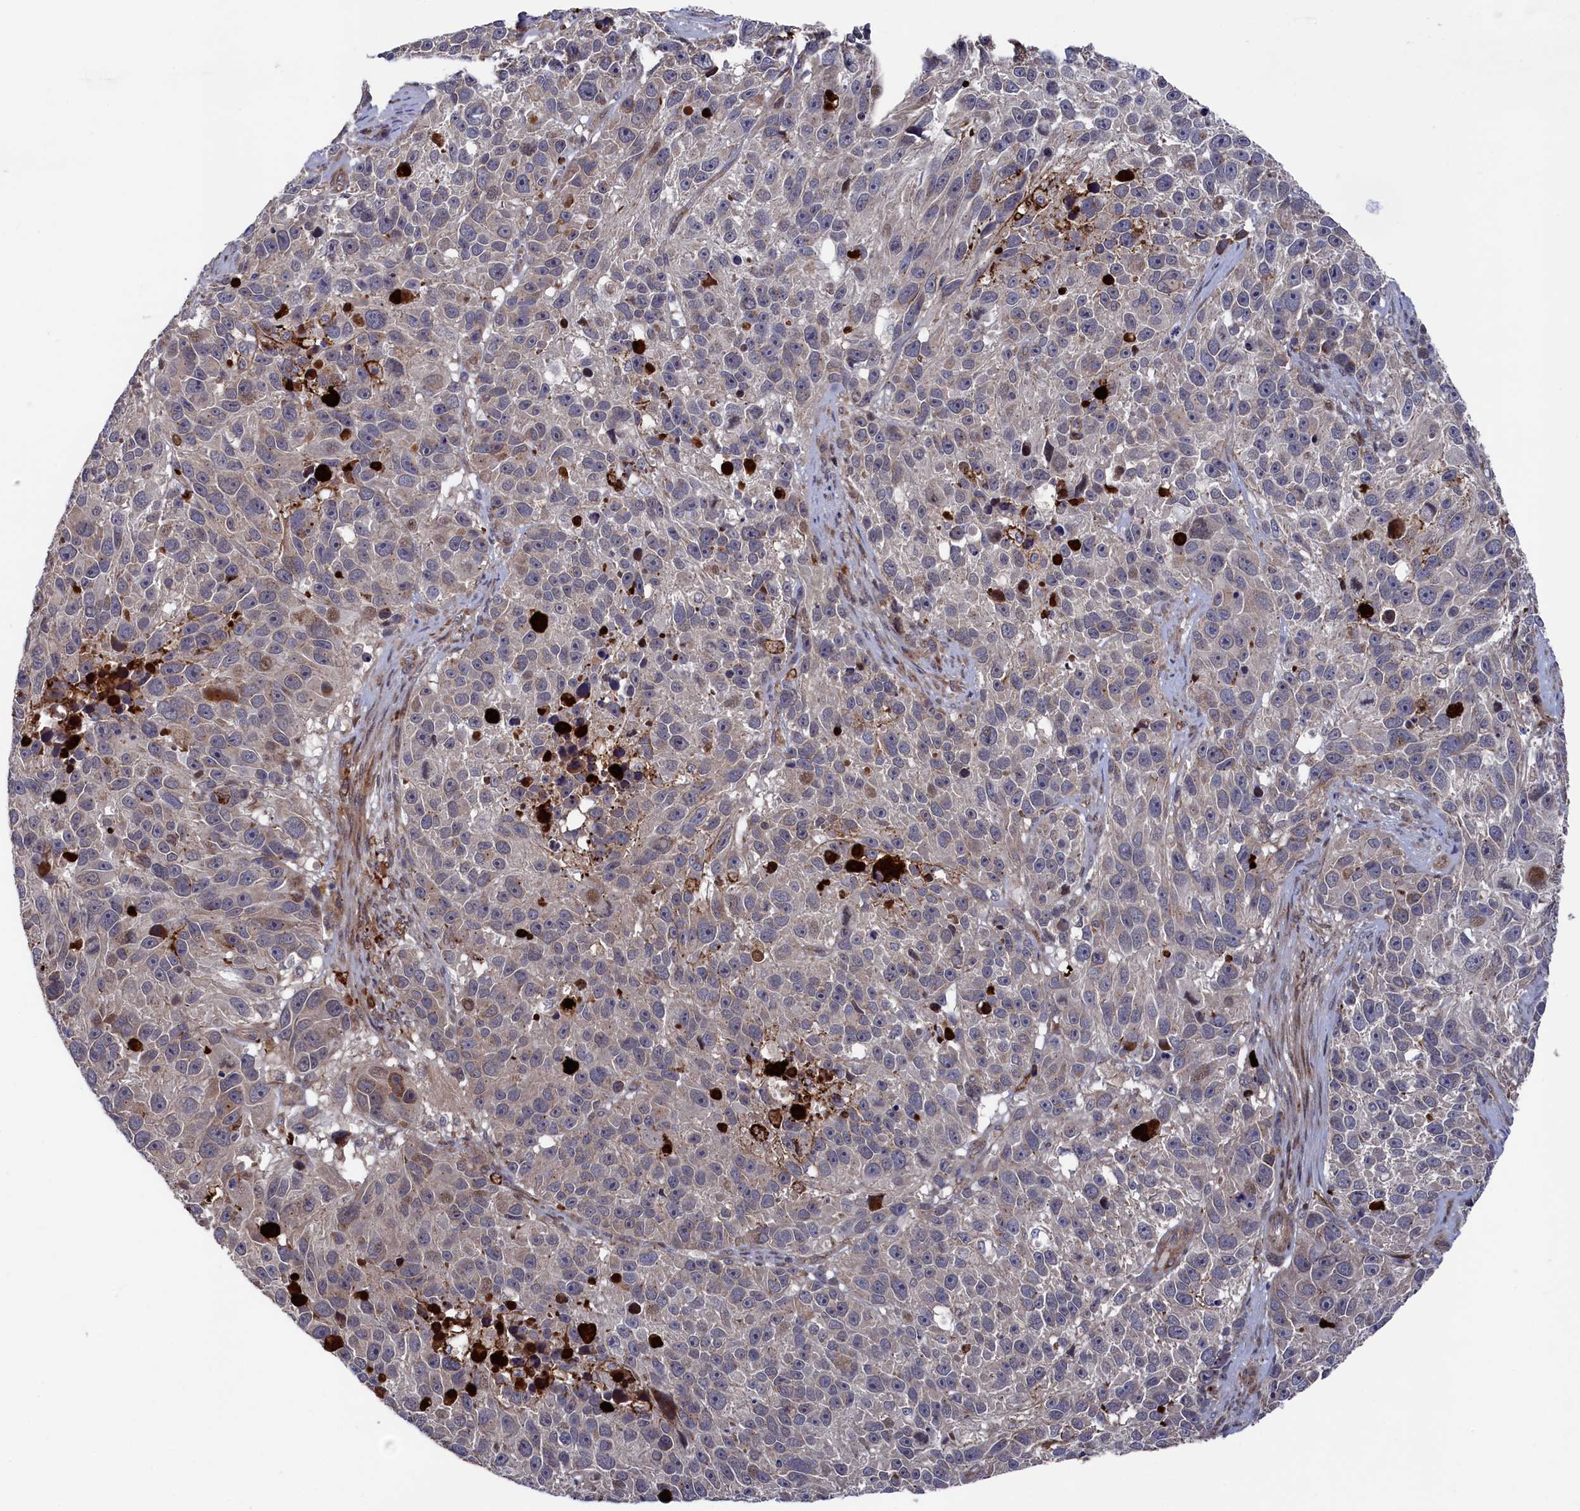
{"staining": {"intensity": "negative", "quantity": "none", "location": "none"}, "tissue": "melanoma", "cell_type": "Tumor cells", "image_type": "cancer", "snomed": [{"axis": "morphology", "description": "Malignant melanoma, NOS"}, {"axis": "topography", "description": "Skin"}], "caption": "This image is of malignant melanoma stained with IHC to label a protein in brown with the nuclei are counter-stained blue. There is no positivity in tumor cells. Brightfield microscopy of immunohistochemistry stained with DAB (brown) and hematoxylin (blue), captured at high magnification.", "gene": "ZNF891", "patient": {"sex": "male", "age": 84}}